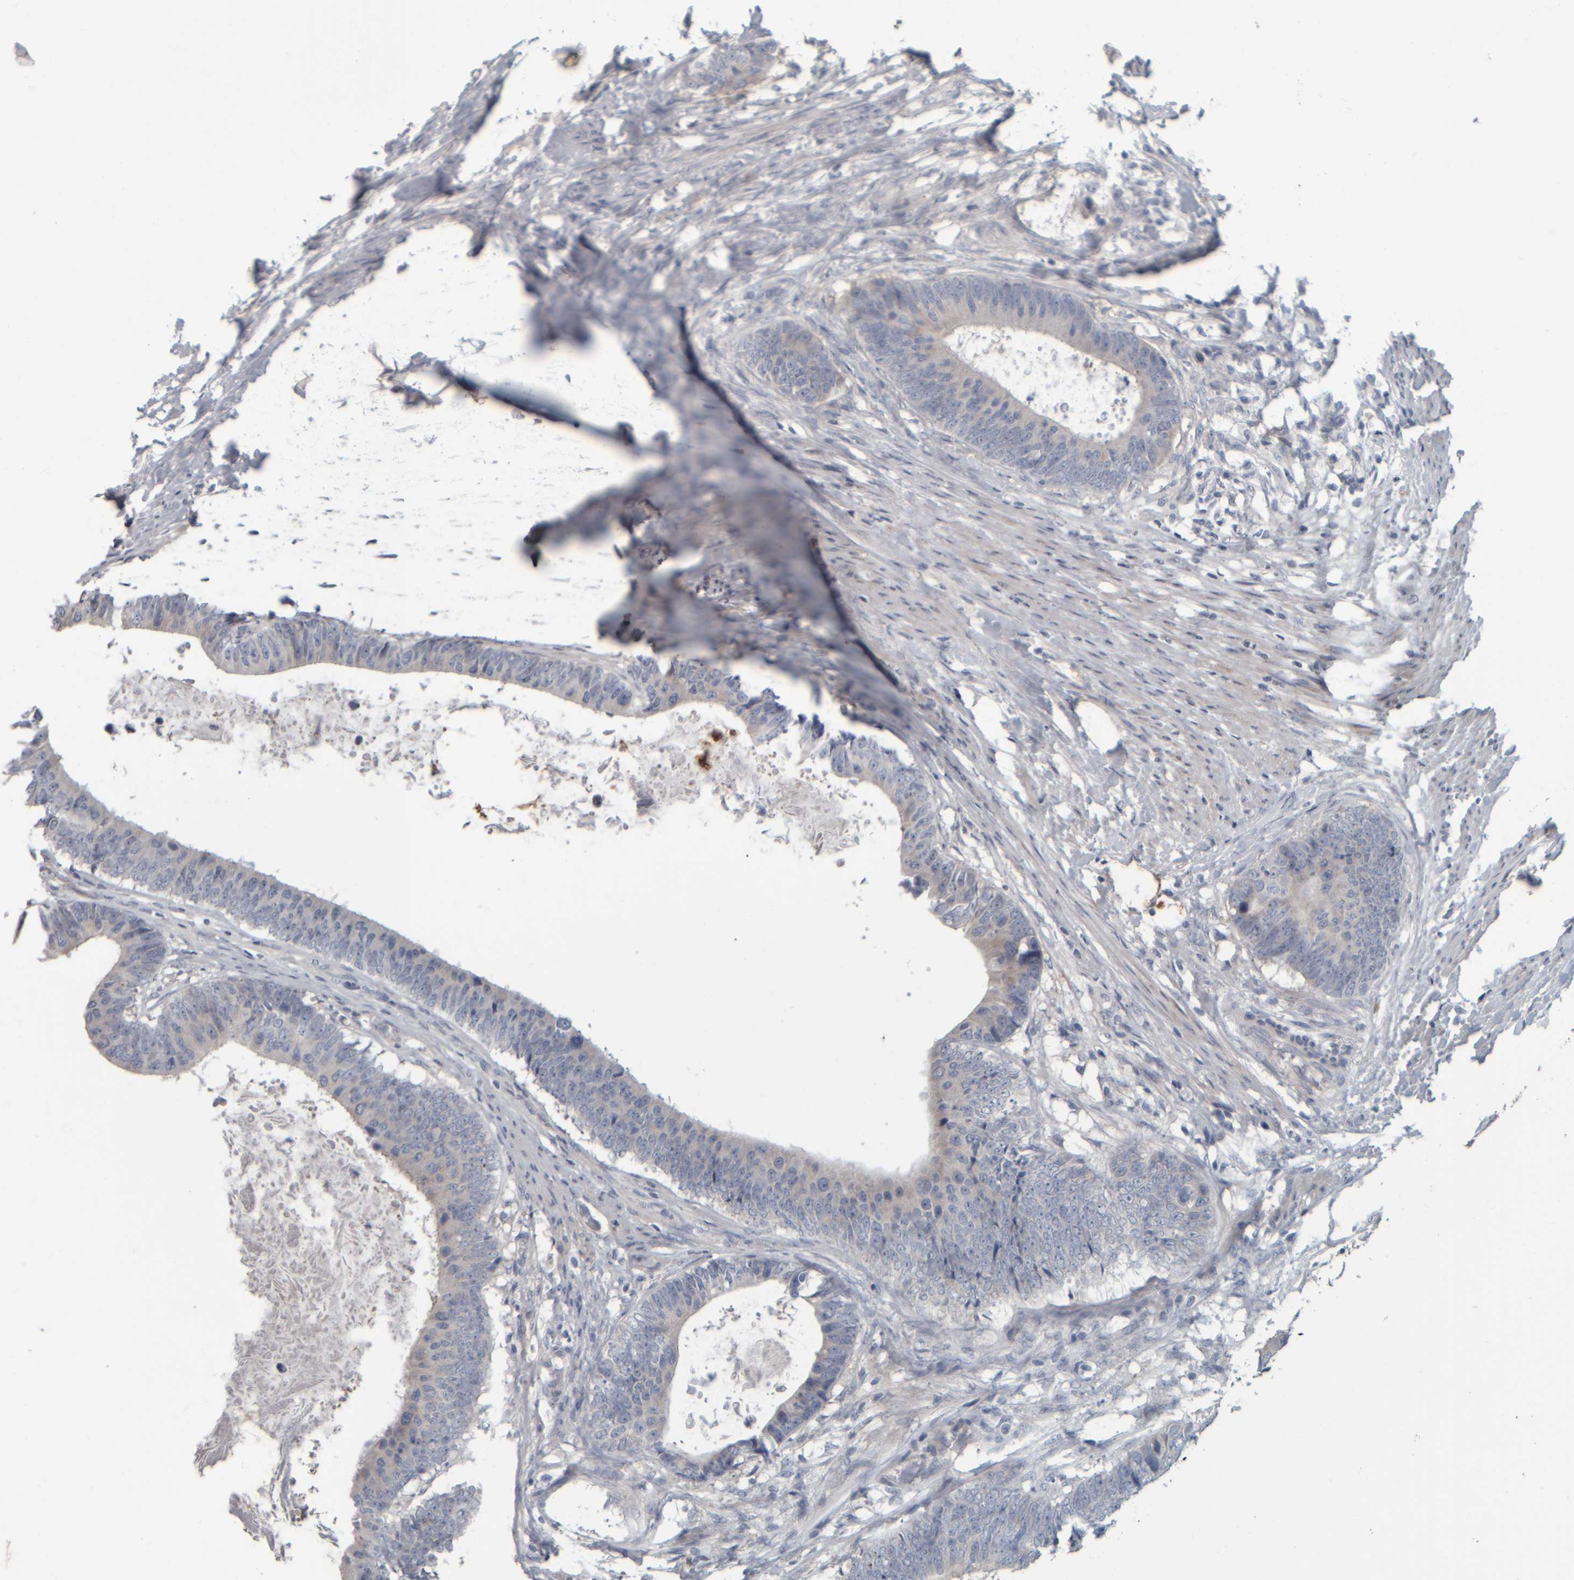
{"staining": {"intensity": "weak", "quantity": "<25%", "location": "cytoplasmic/membranous"}, "tissue": "colorectal cancer", "cell_type": "Tumor cells", "image_type": "cancer", "snomed": [{"axis": "morphology", "description": "Adenocarcinoma, NOS"}, {"axis": "topography", "description": "Colon"}], "caption": "Protein analysis of colorectal cancer (adenocarcinoma) reveals no significant staining in tumor cells.", "gene": "CAVIN4", "patient": {"sex": "male", "age": 56}}